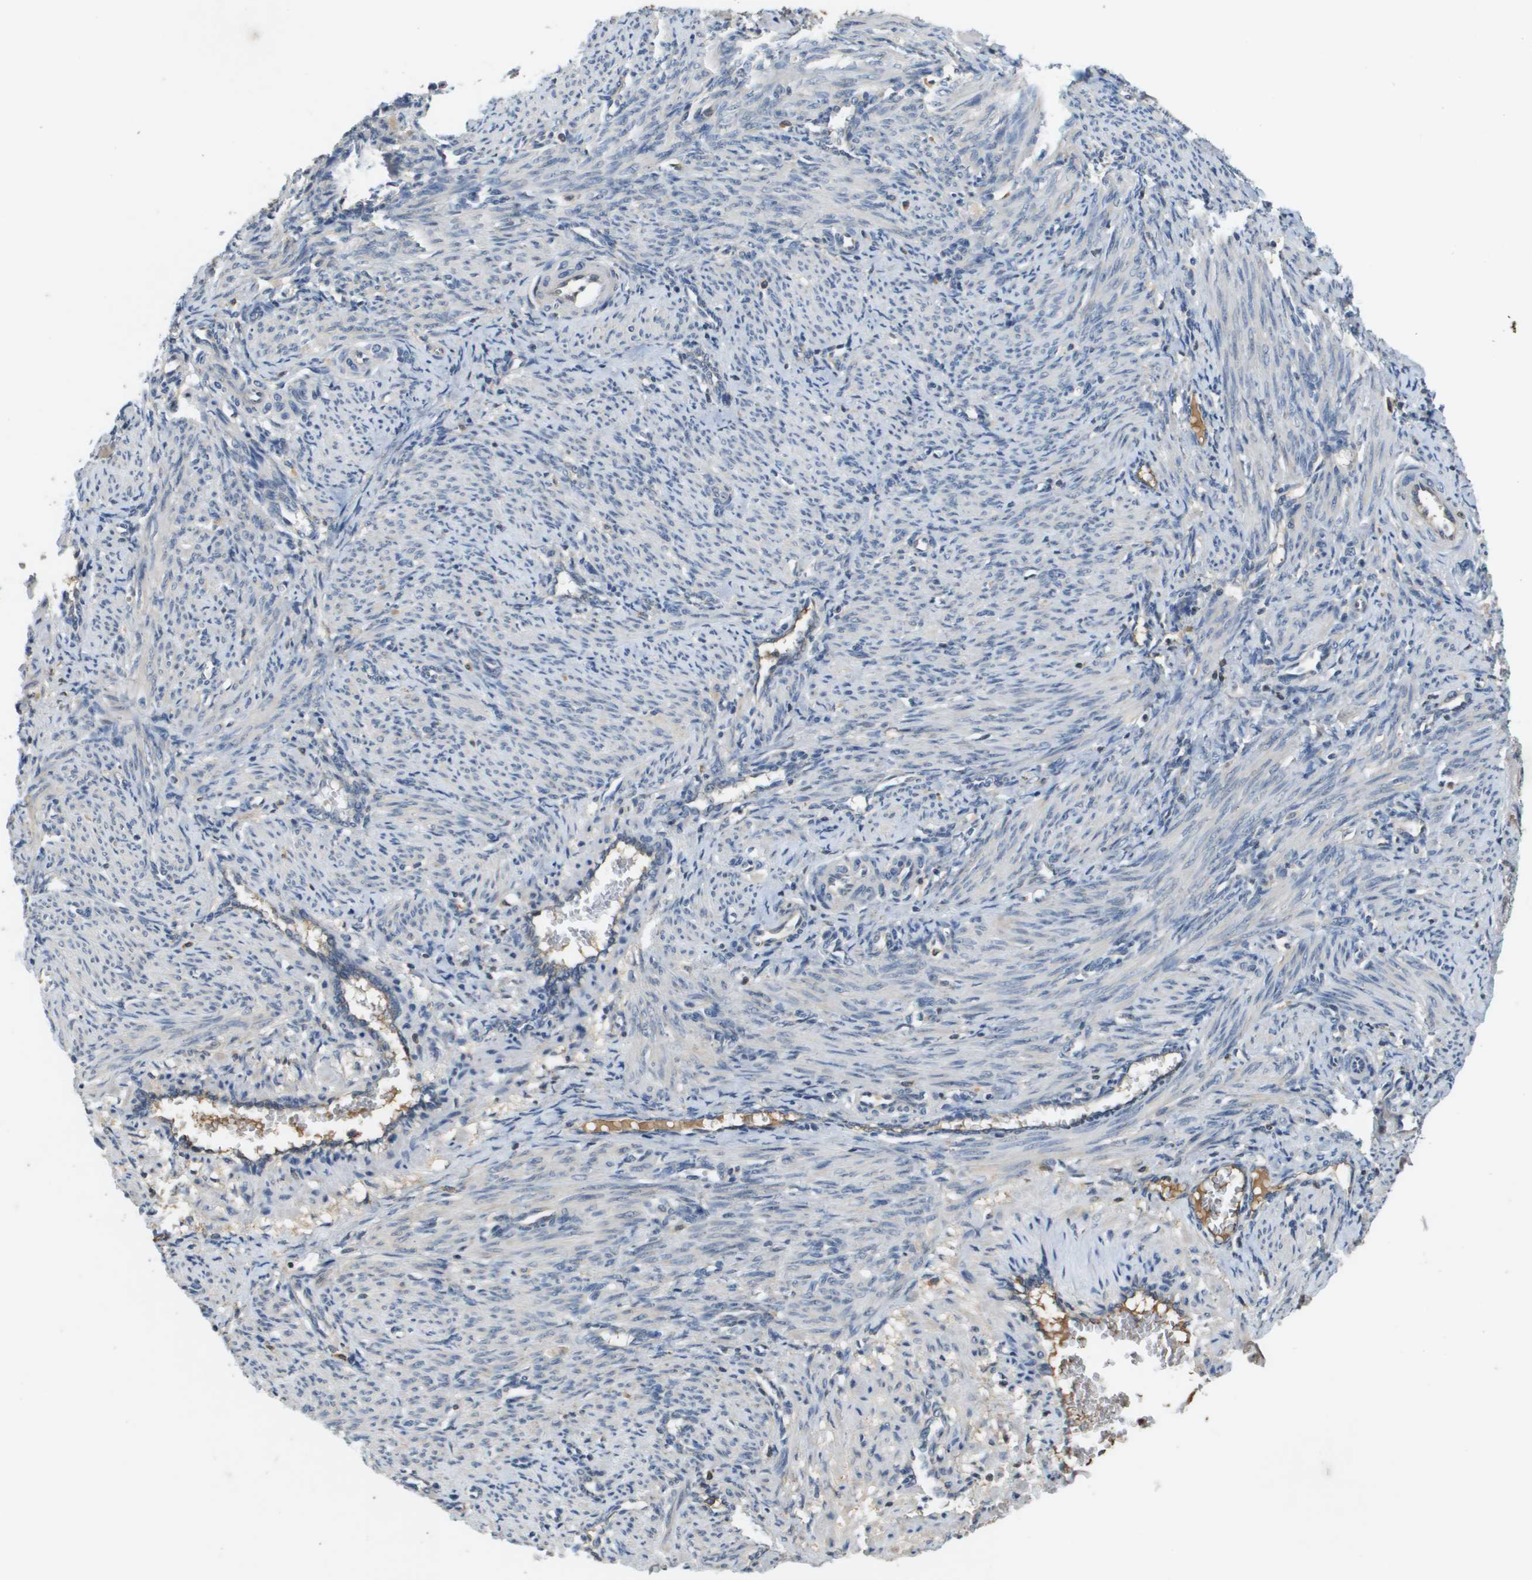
{"staining": {"intensity": "weak", "quantity": "<25%", "location": "cytoplasmic/membranous"}, "tissue": "smooth muscle", "cell_type": "Smooth muscle cells", "image_type": "normal", "snomed": [{"axis": "morphology", "description": "Normal tissue, NOS"}, {"axis": "topography", "description": "Endometrium"}], "caption": "The IHC micrograph has no significant positivity in smooth muscle cells of smooth muscle. (DAB immunohistochemistry visualized using brightfield microscopy, high magnification).", "gene": "SLC16A3", "patient": {"sex": "female", "age": 33}}